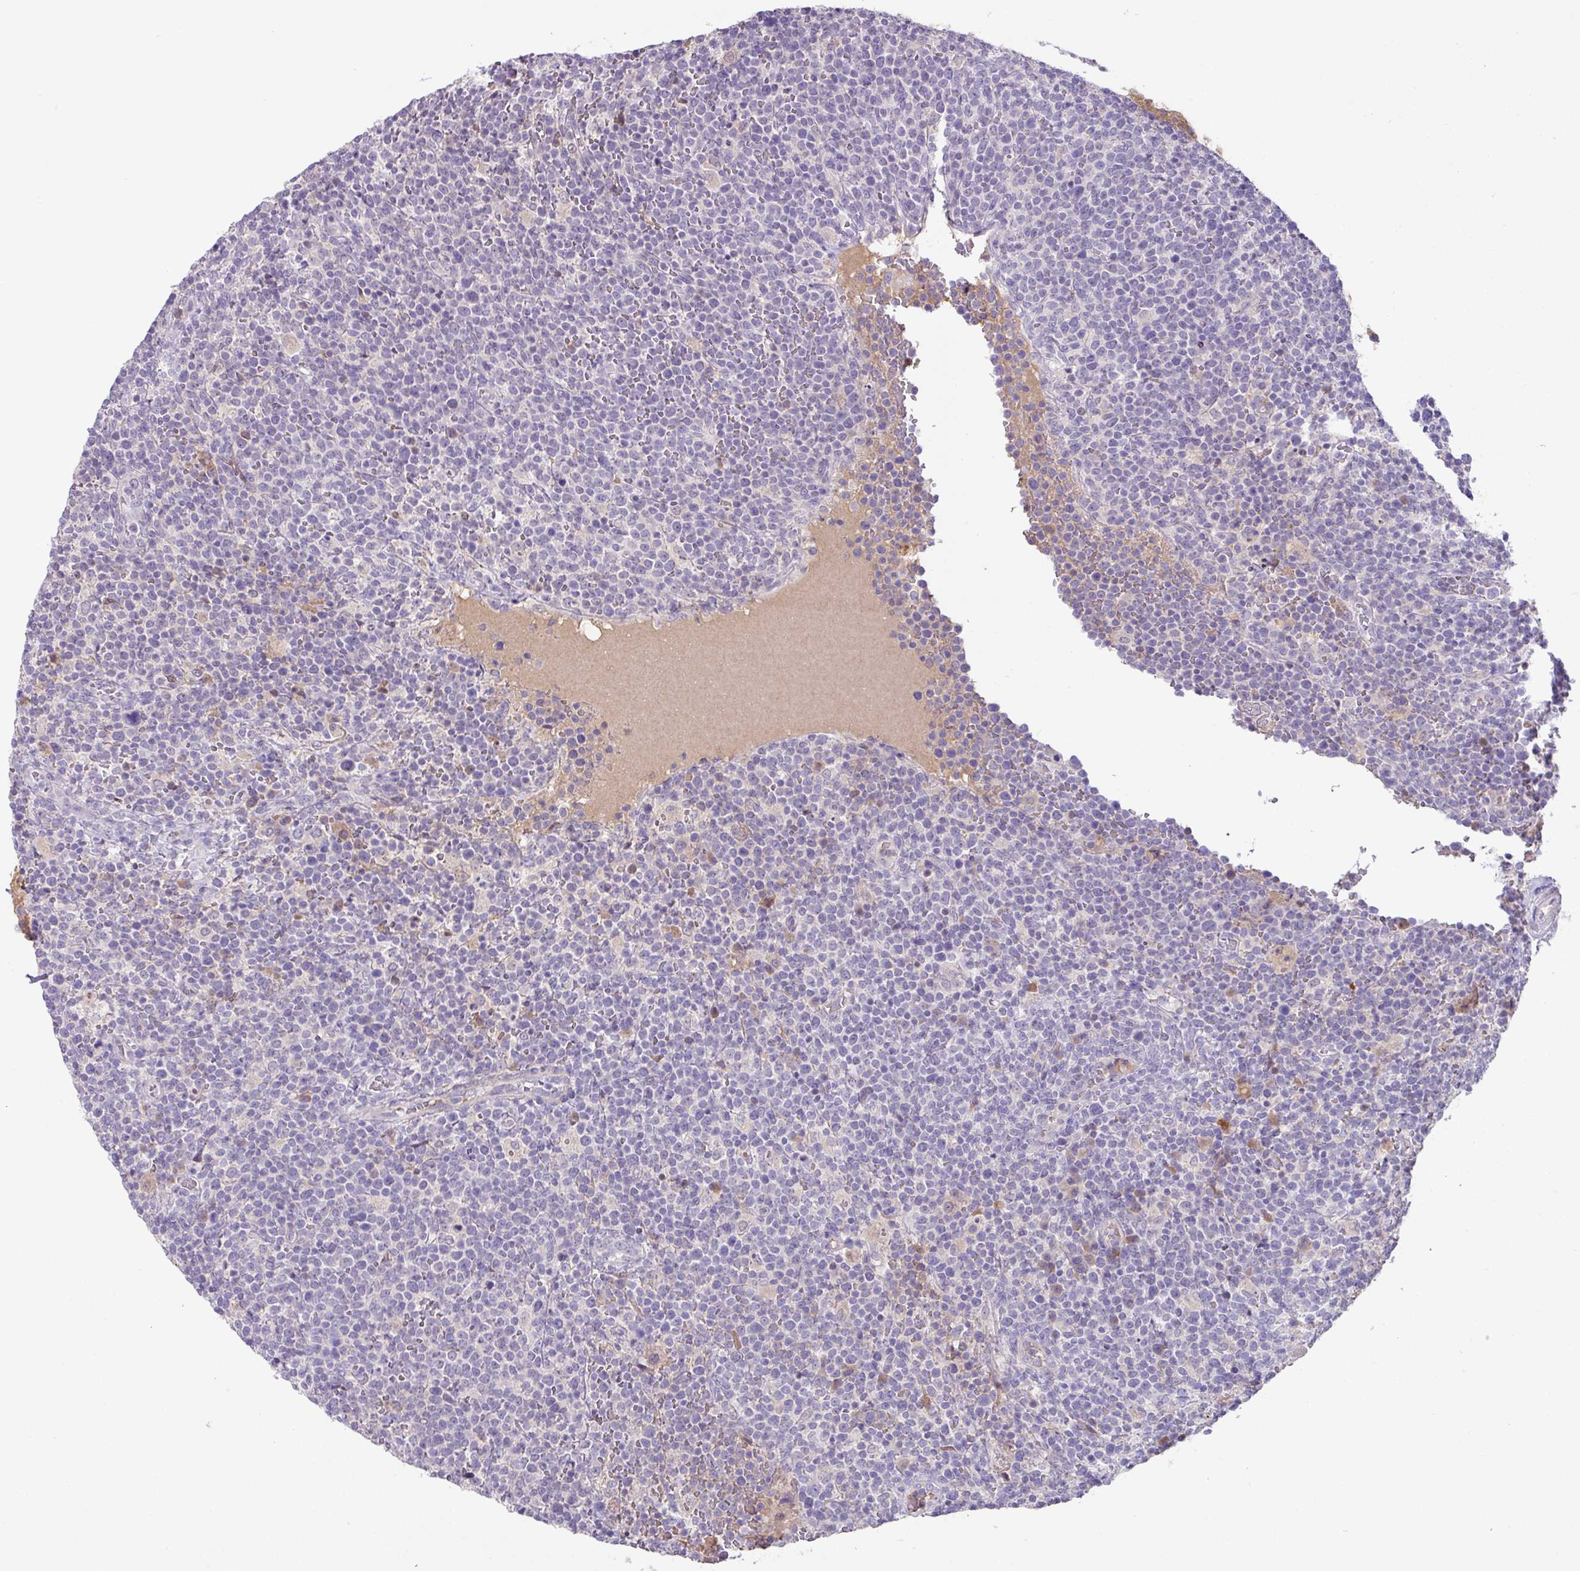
{"staining": {"intensity": "negative", "quantity": "none", "location": "none"}, "tissue": "lymphoma", "cell_type": "Tumor cells", "image_type": "cancer", "snomed": [{"axis": "morphology", "description": "Malignant lymphoma, non-Hodgkin's type, High grade"}, {"axis": "topography", "description": "Lymph node"}], "caption": "This is an immunohistochemistry (IHC) image of human lymphoma. There is no positivity in tumor cells.", "gene": "PLEKHH3", "patient": {"sex": "male", "age": 61}}